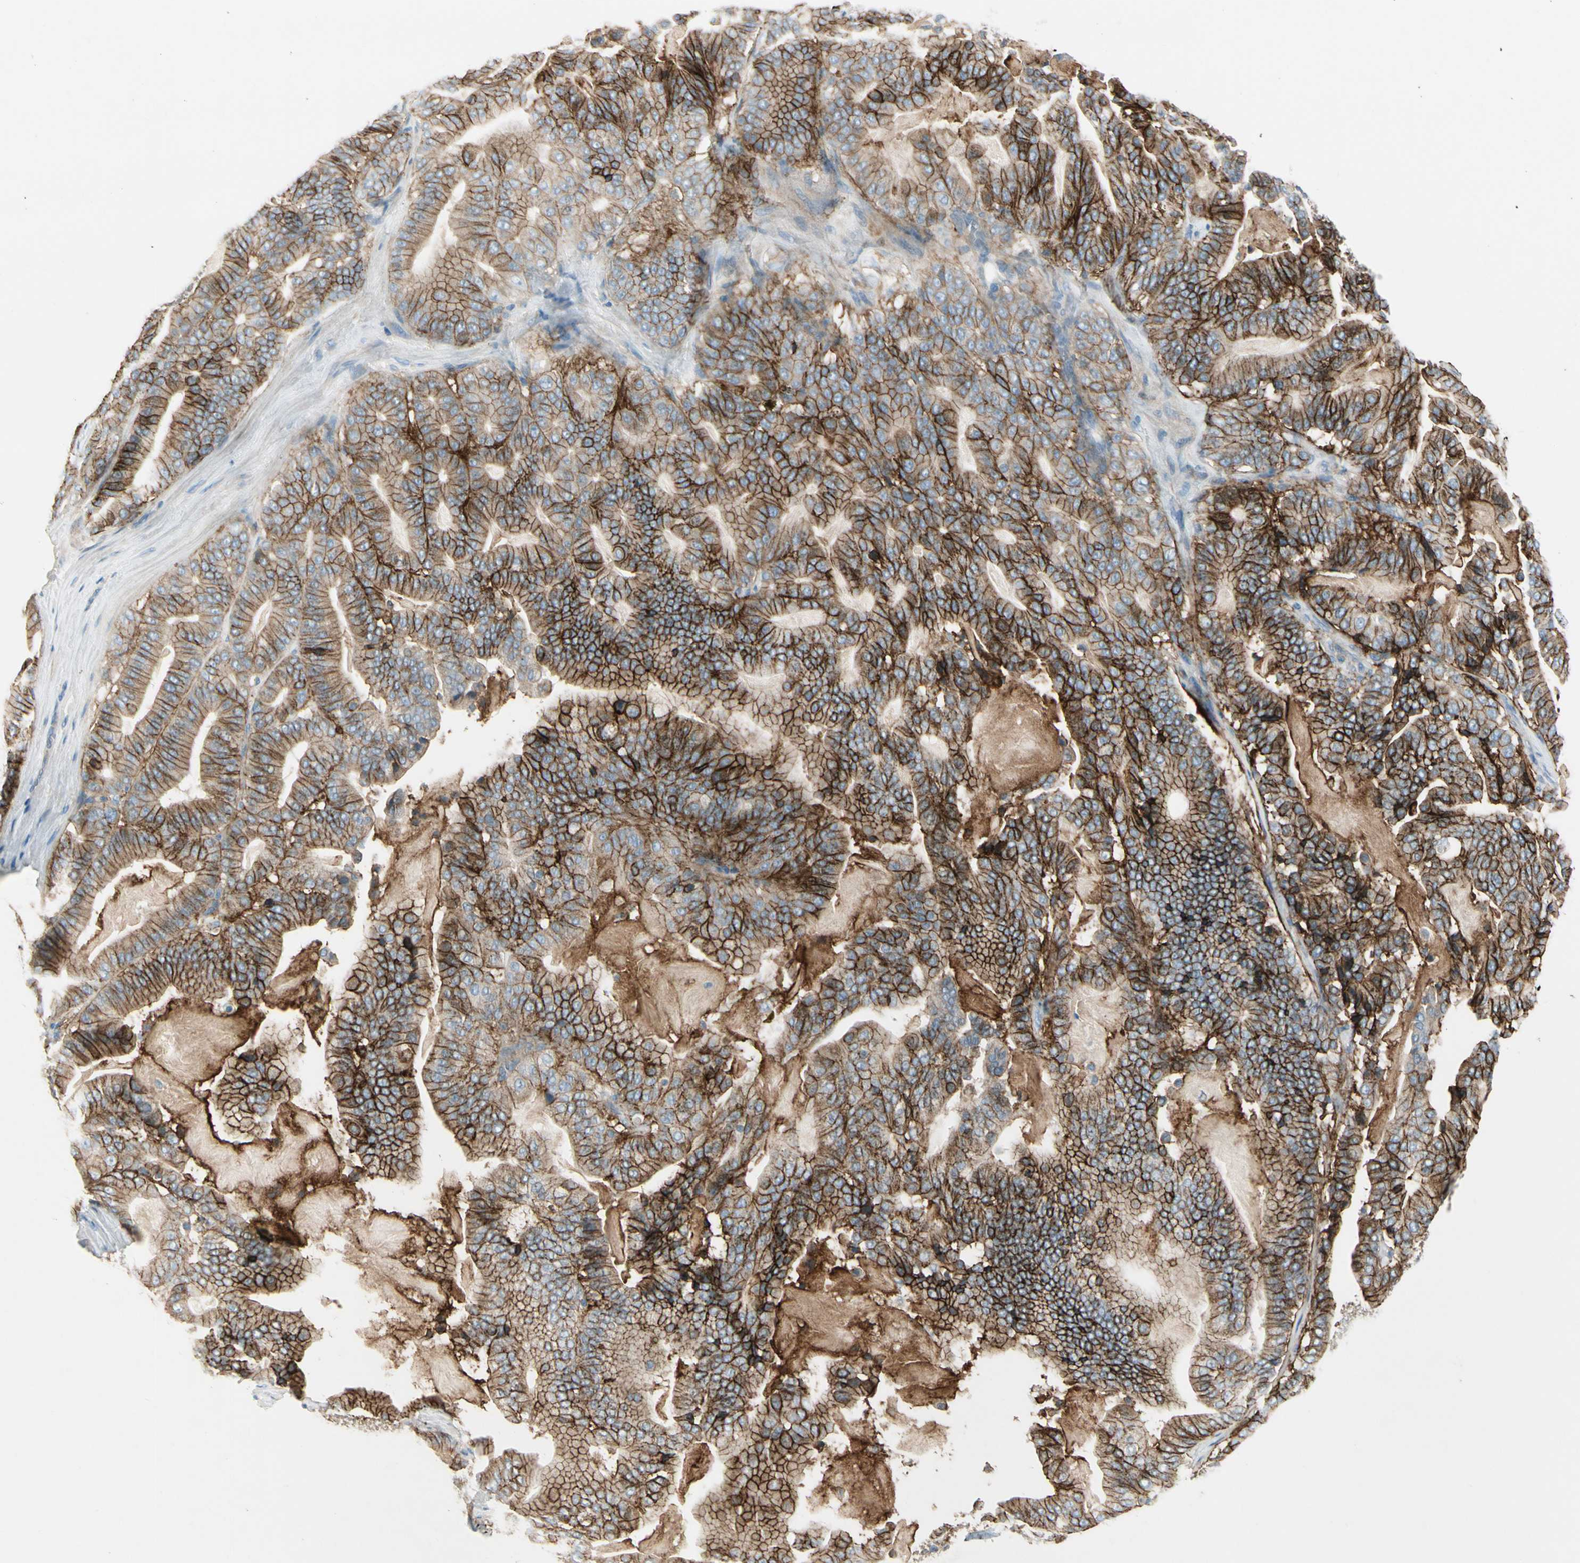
{"staining": {"intensity": "strong", "quantity": ">75%", "location": "cytoplasmic/membranous"}, "tissue": "pancreatic cancer", "cell_type": "Tumor cells", "image_type": "cancer", "snomed": [{"axis": "morphology", "description": "Adenocarcinoma, NOS"}, {"axis": "topography", "description": "Pancreas"}], "caption": "Immunohistochemical staining of pancreatic adenocarcinoma shows high levels of strong cytoplasmic/membranous protein staining in about >75% of tumor cells.", "gene": "ITGA3", "patient": {"sex": "male", "age": 63}}